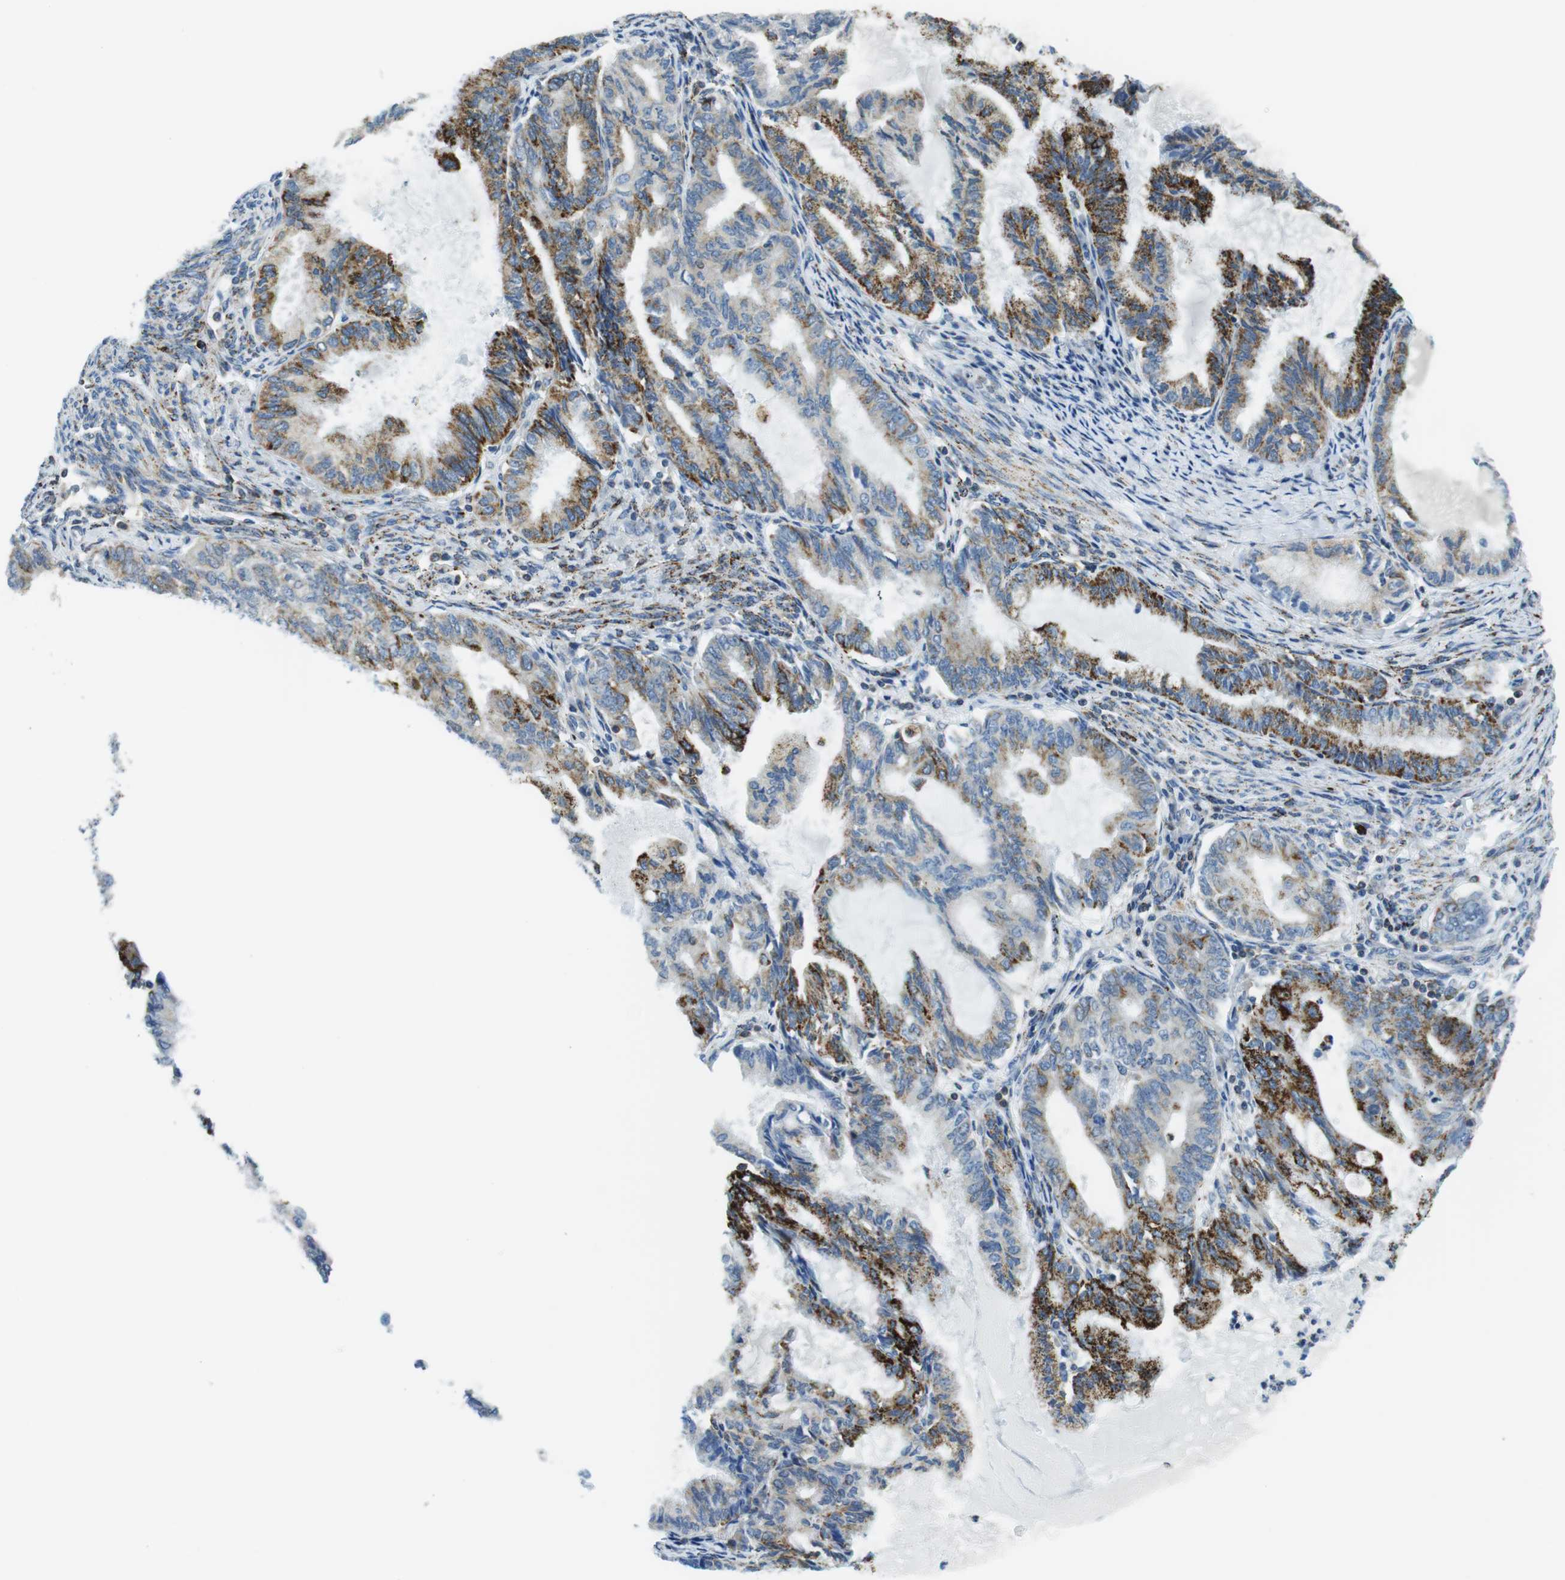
{"staining": {"intensity": "moderate", "quantity": "25%-75%", "location": "cytoplasmic/membranous"}, "tissue": "endometrial cancer", "cell_type": "Tumor cells", "image_type": "cancer", "snomed": [{"axis": "morphology", "description": "Adenocarcinoma, NOS"}, {"axis": "topography", "description": "Endometrium"}], "caption": "Adenocarcinoma (endometrial) tissue displays moderate cytoplasmic/membranous expression in about 25%-75% of tumor cells", "gene": "KCNE3", "patient": {"sex": "female", "age": 86}}